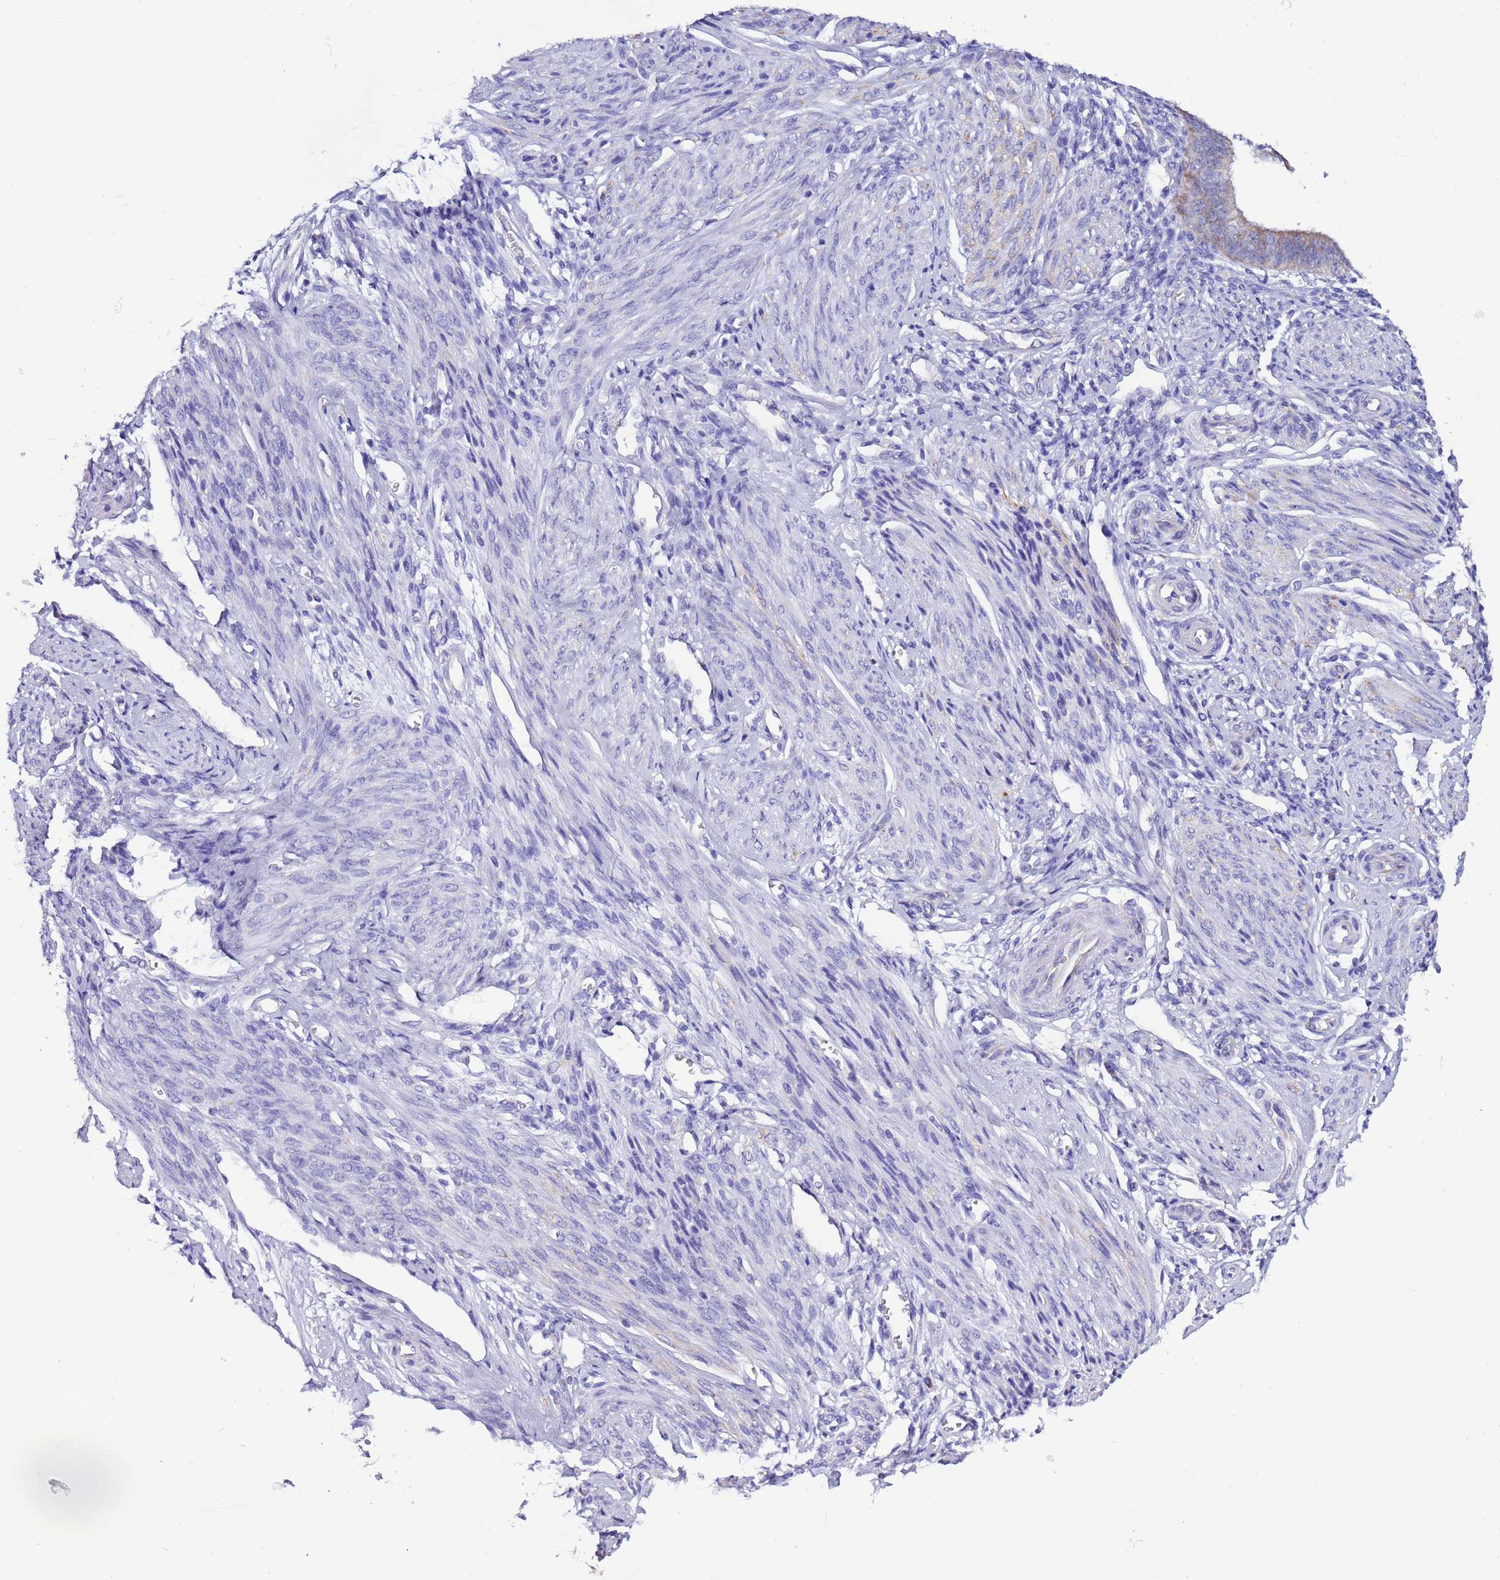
{"staining": {"intensity": "negative", "quantity": "none", "location": "none"}, "tissue": "endometrium", "cell_type": "Cells in endometrial stroma", "image_type": "normal", "snomed": [{"axis": "morphology", "description": "Normal tissue, NOS"}, {"axis": "topography", "description": "Uterus"}, {"axis": "topography", "description": "Endometrium"}], "caption": "Immunohistochemical staining of benign endometrium displays no significant staining in cells in endometrial stroma.", "gene": "AHI1", "patient": {"sex": "female", "age": 48}}